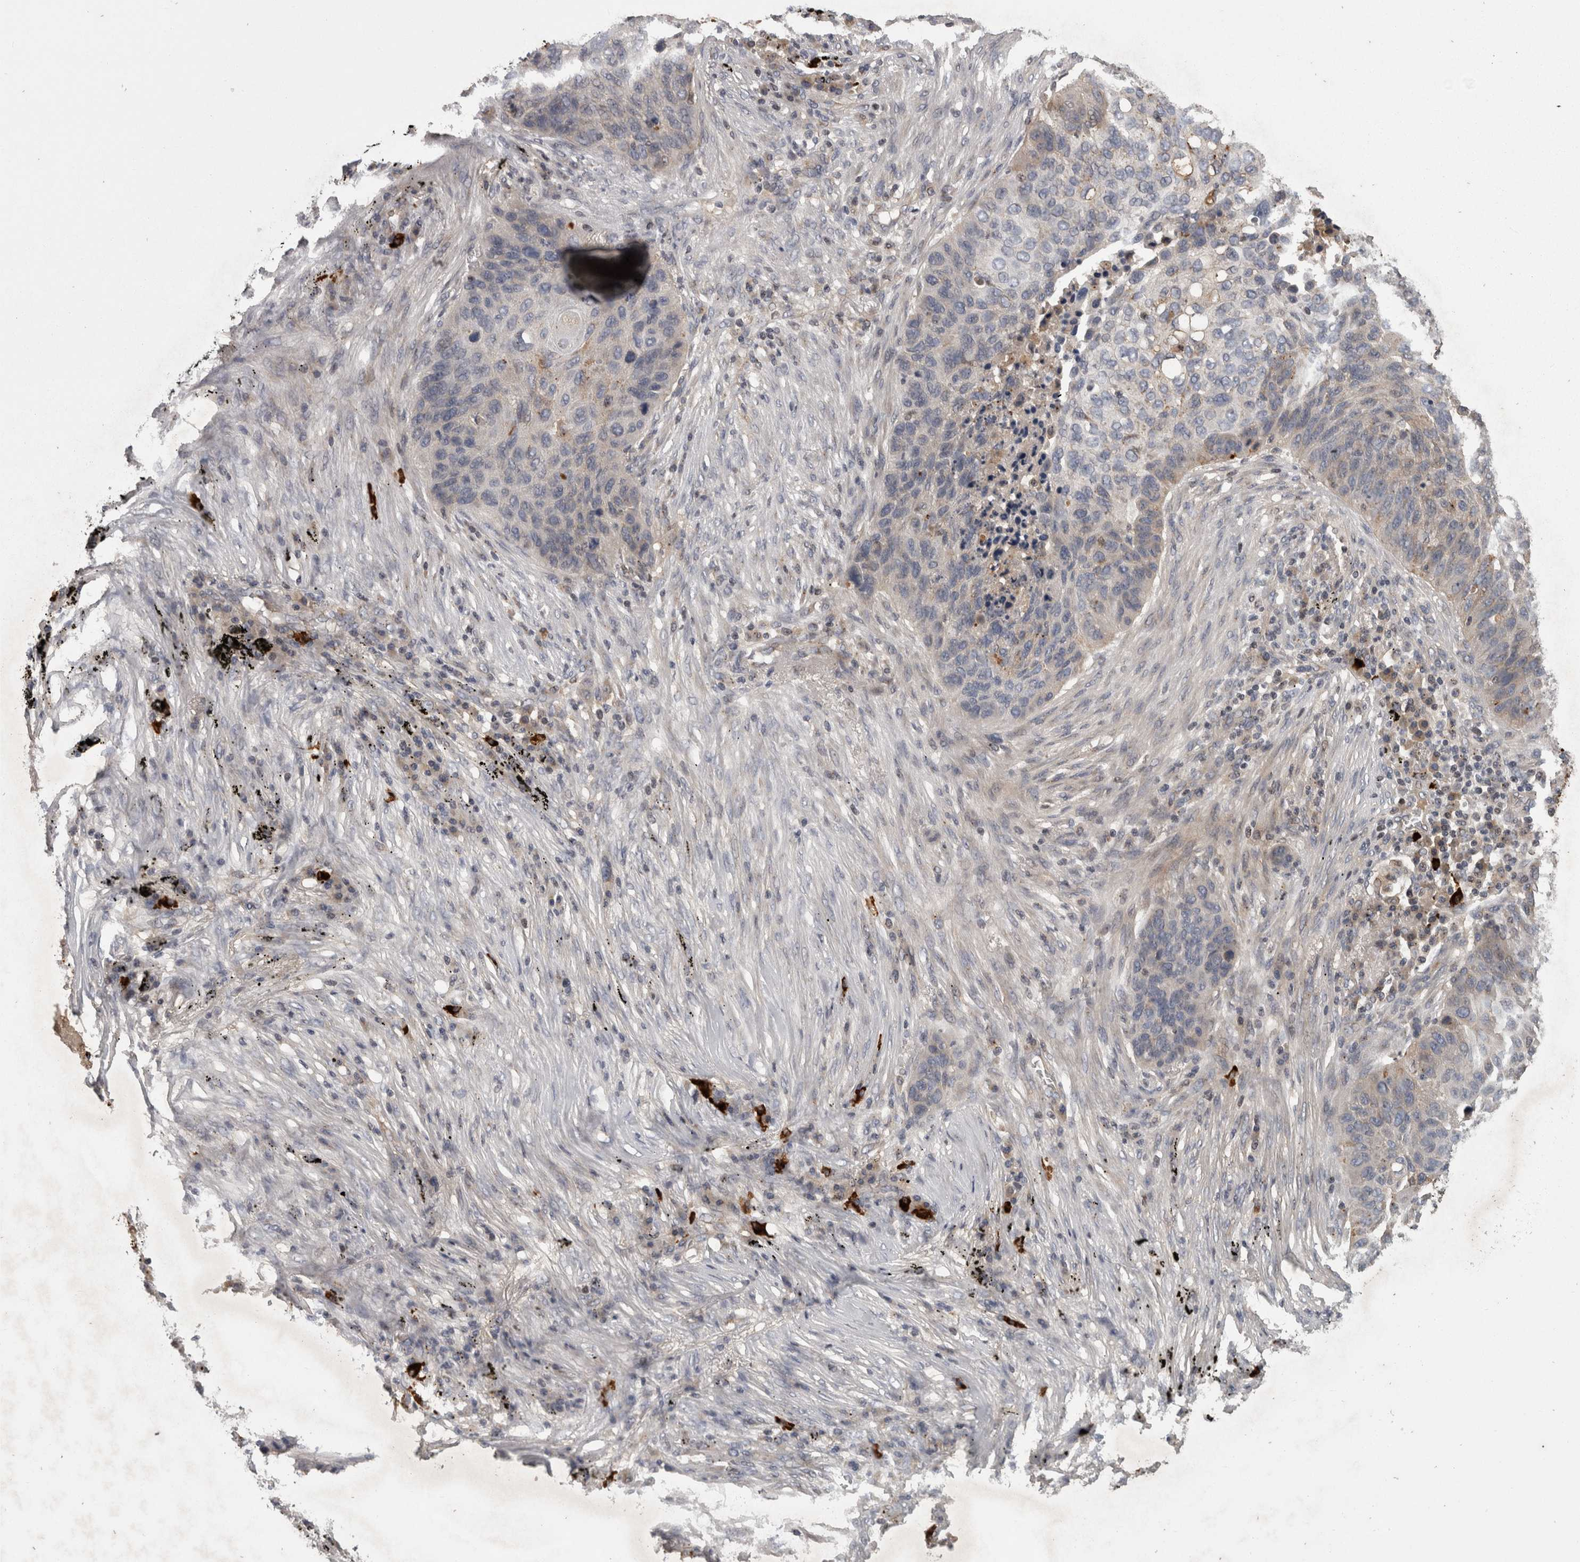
{"staining": {"intensity": "negative", "quantity": "none", "location": "none"}, "tissue": "lung cancer", "cell_type": "Tumor cells", "image_type": "cancer", "snomed": [{"axis": "morphology", "description": "Squamous cell carcinoma, NOS"}, {"axis": "topography", "description": "Lung"}], "caption": "Lung squamous cell carcinoma was stained to show a protein in brown. There is no significant expression in tumor cells.", "gene": "PCM1", "patient": {"sex": "female", "age": 63}}